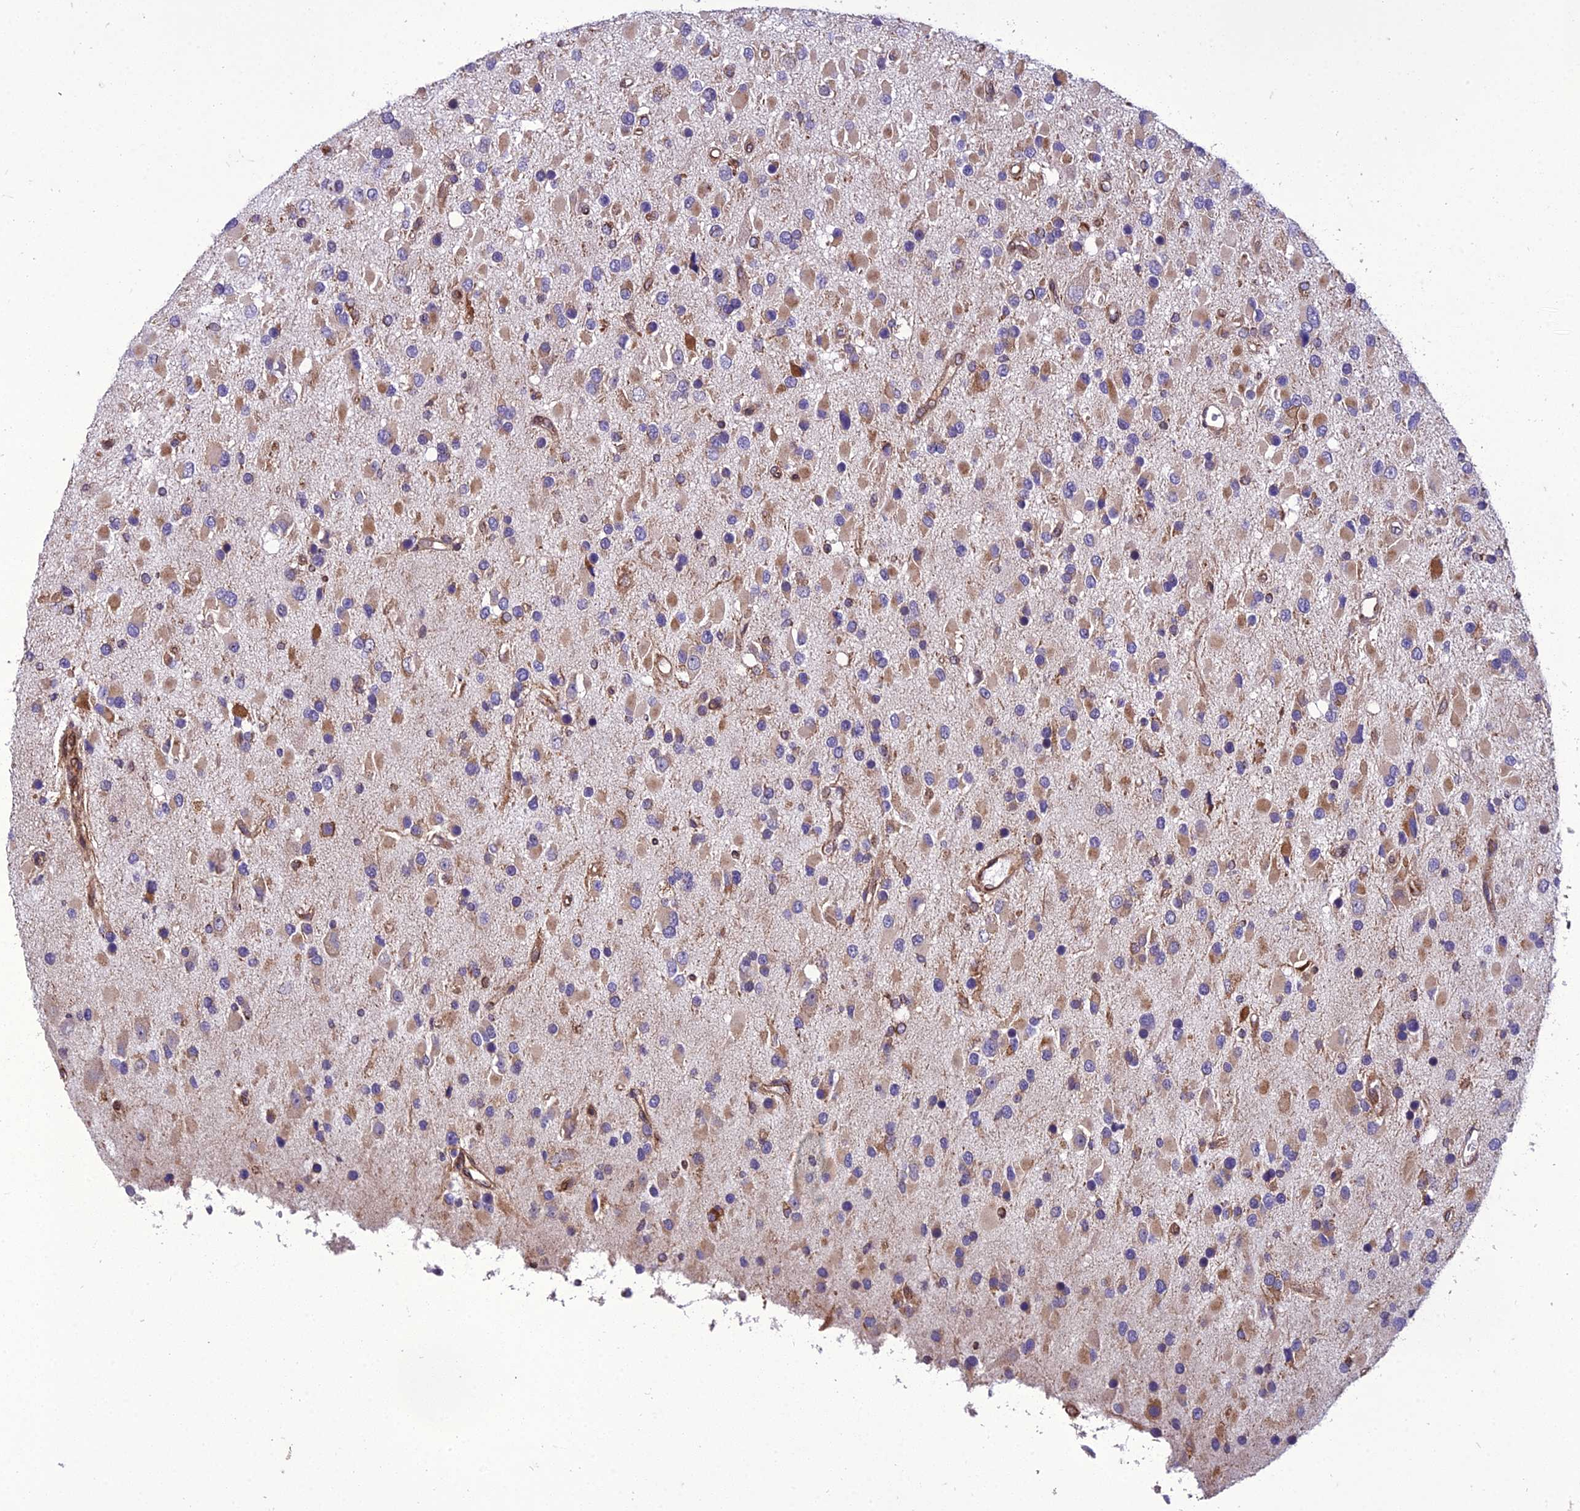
{"staining": {"intensity": "moderate", "quantity": "<25%", "location": "cytoplasmic/membranous"}, "tissue": "glioma", "cell_type": "Tumor cells", "image_type": "cancer", "snomed": [{"axis": "morphology", "description": "Glioma, malignant, High grade"}, {"axis": "topography", "description": "Brain"}], "caption": "IHC of human malignant glioma (high-grade) demonstrates low levels of moderate cytoplasmic/membranous expression in about <25% of tumor cells. (brown staining indicates protein expression, while blue staining denotes nuclei).", "gene": "GIMAP1", "patient": {"sex": "male", "age": 53}}